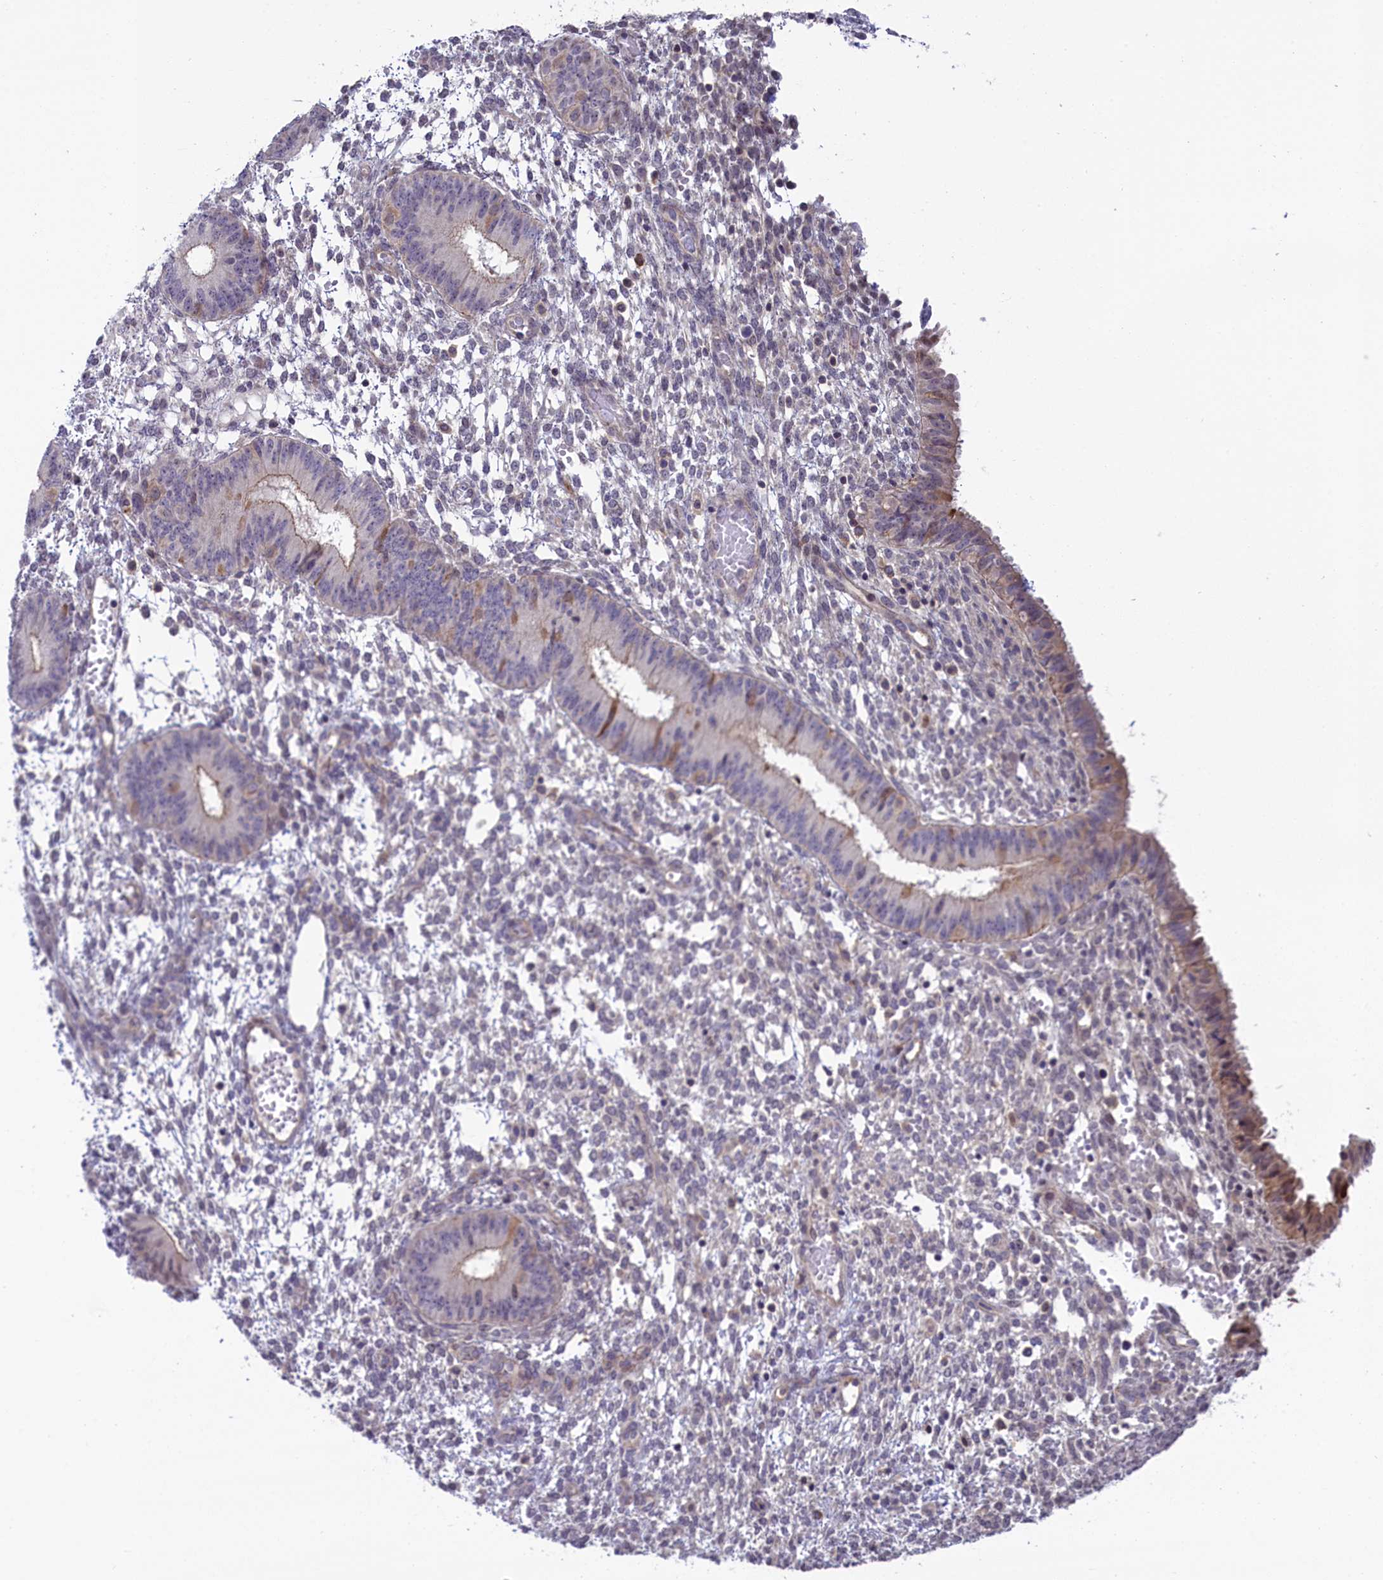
{"staining": {"intensity": "negative", "quantity": "none", "location": "none"}, "tissue": "endometrium", "cell_type": "Cells in endometrial stroma", "image_type": "normal", "snomed": [{"axis": "morphology", "description": "Normal tissue, NOS"}, {"axis": "topography", "description": "Endometrium"}], "caption": "A micrograph of endometrium stained for a protein reveals no brown staining in cells in endometrial stroma. The staining is performed using DAB (3,3'-diaminobenzidine) brown chromogen with nuclei counter-stained in using hematoxylin.", "gene": "CCL23", "patient": {"sex": "female", "age": 49}}